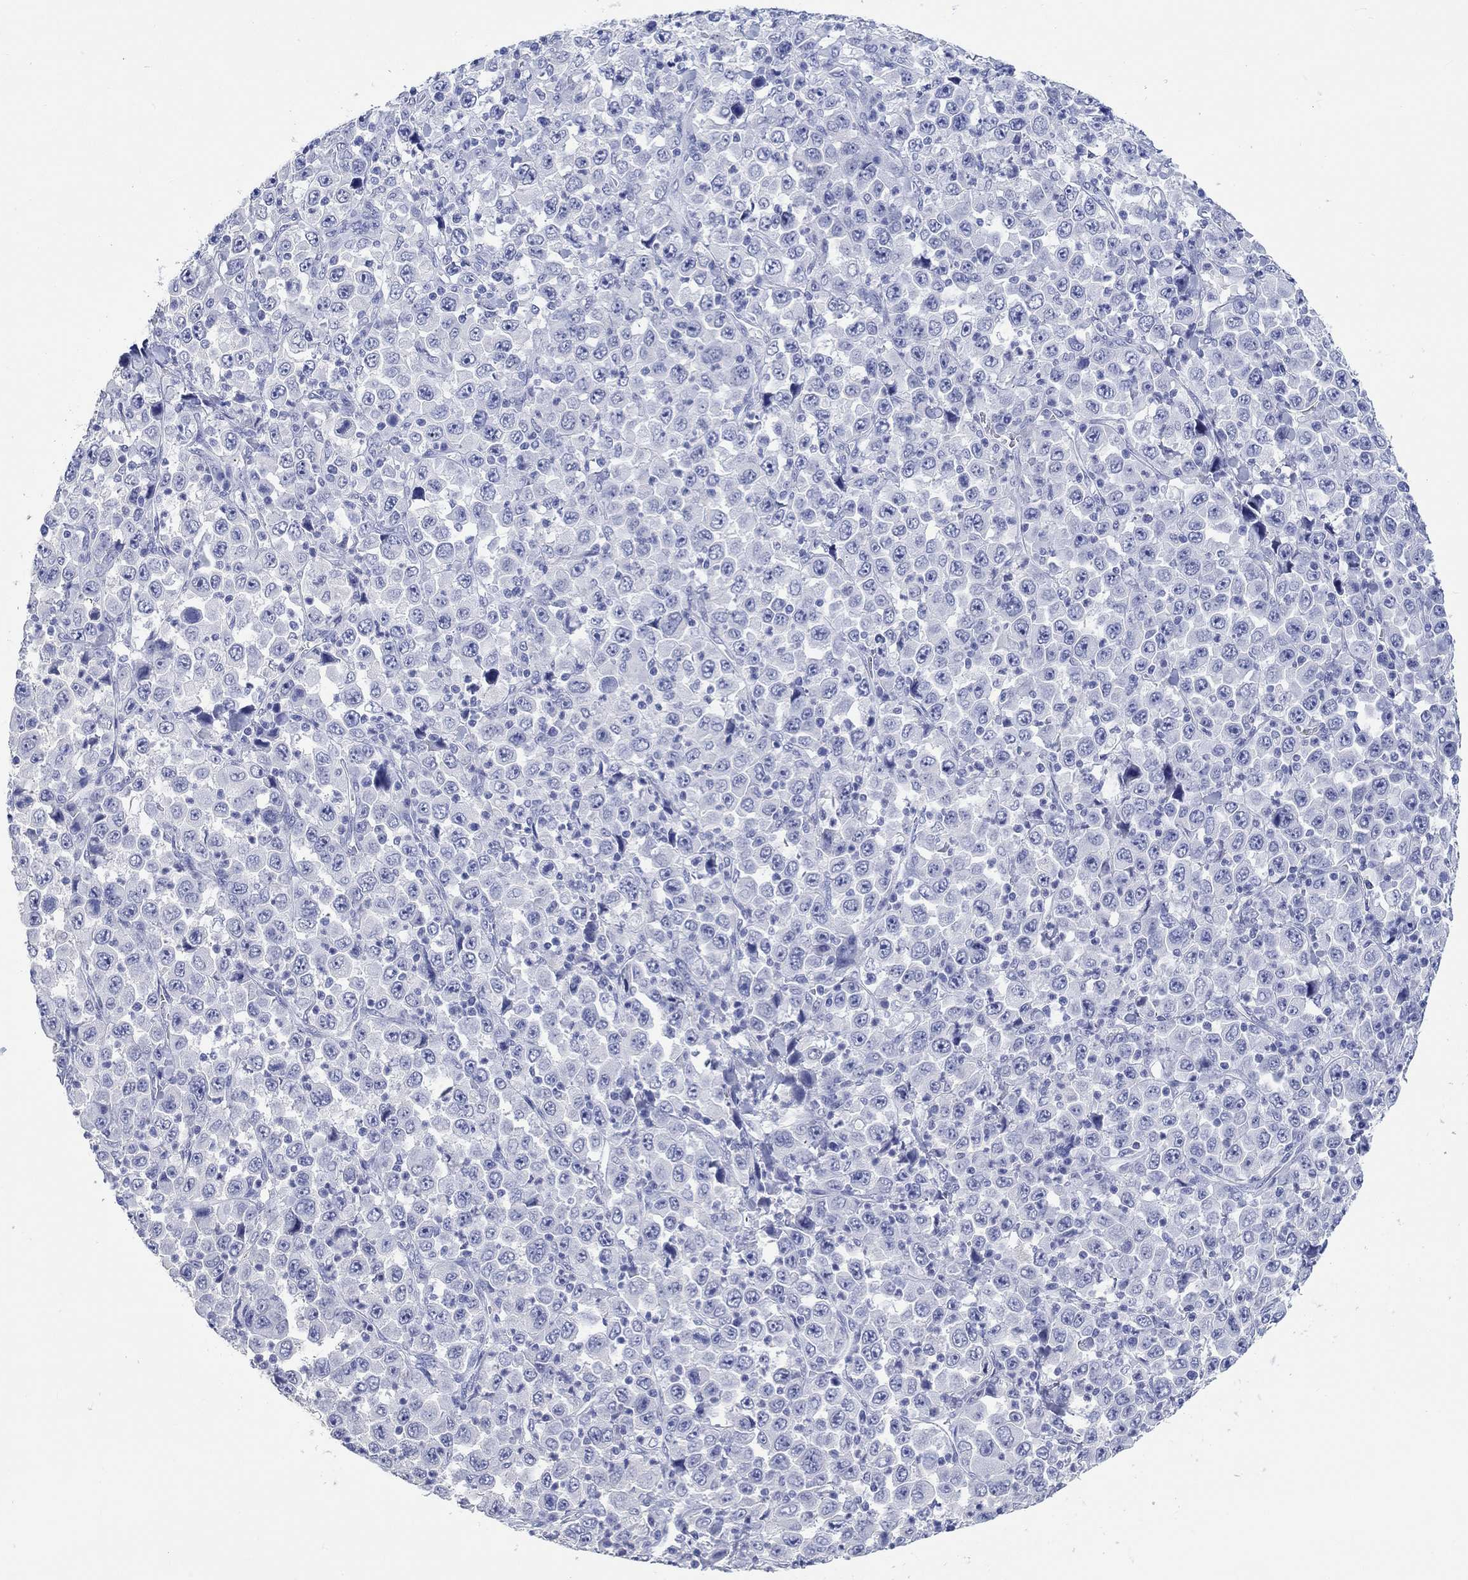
{"staining": {"intensity": "negative", "quantity": "none", "location": "none"}, "tissue": "stomach cancer", "cell_type": "Tumor cells", "image_type": "cancer", "snomed": [{"axis": "morphology", "description": "Normal tissue, NOS"}, {"axis": "morphology", "description": "Adenocarcinoma, NOS"}, {"axis": "topography", "description": "Stomach, upper"}, {"axis": "topography", "description": "Stomach"}], "caption": "Tumor cells show no significant protein staining in stomach cancer.", "gene": "MSI1", "patient": {"sex": "male", "age": 59}}